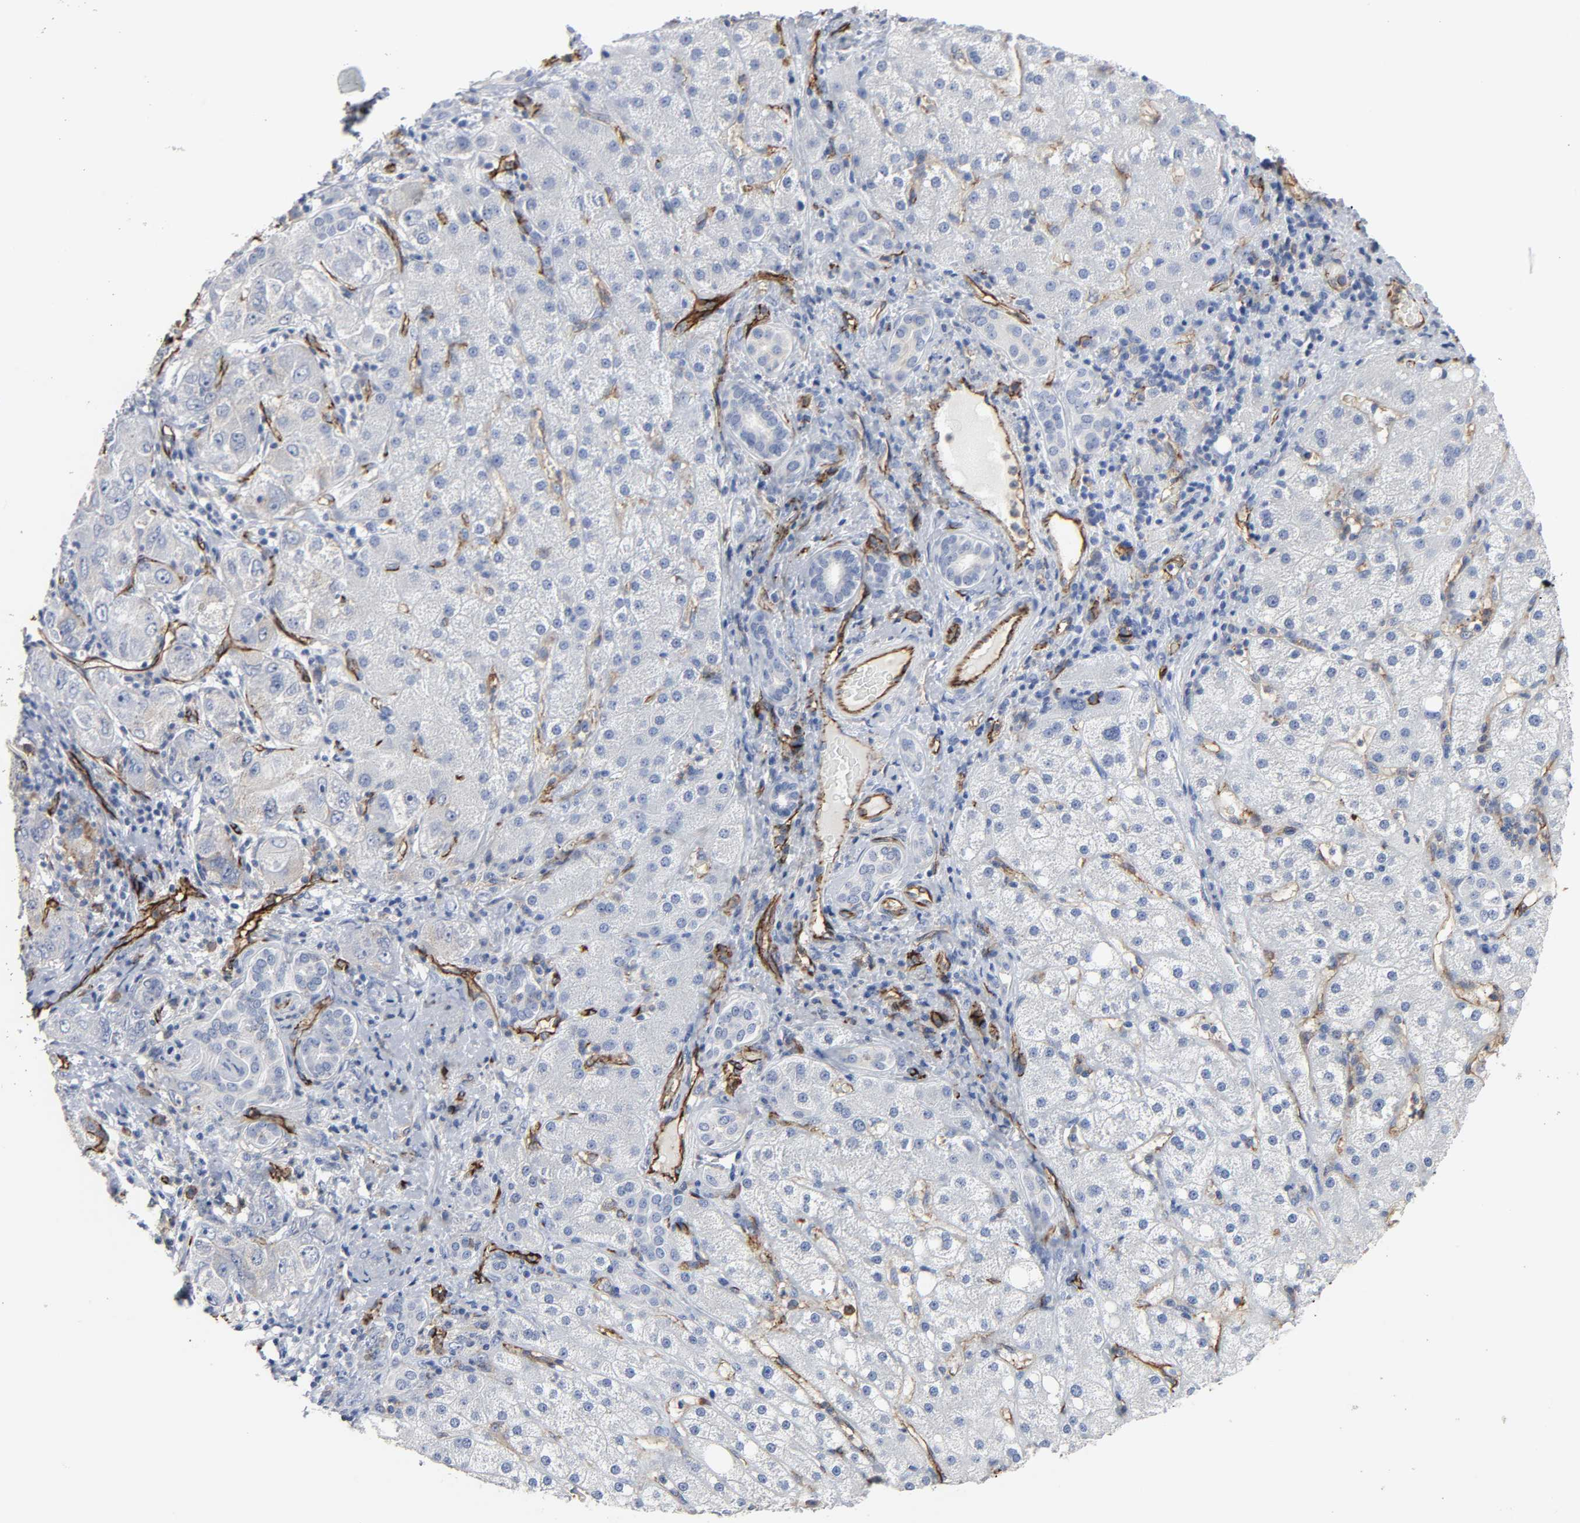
{"staining": {"intensity": "negative", "quantity": "none", "location": "none"}, "tissue": "liver cancer", "cell_type": "Tumor cells", "image_type": "cancer", "snomed": [{"axis": "morphology", "description": "Carcinoma, Hepatocellular, NOS"}, {"axis": "topography", "description": "Liver"}], "caption": "The photomicrograph reveals no significant positivity in tumor cells of liver hepatocellular carcinoma. (DAB (3,3'-diaminobenzidine) IHC with hematoxylin counter stain).", "gene": "PECAM1", "patient": {"sex": "male", "age": 80}}